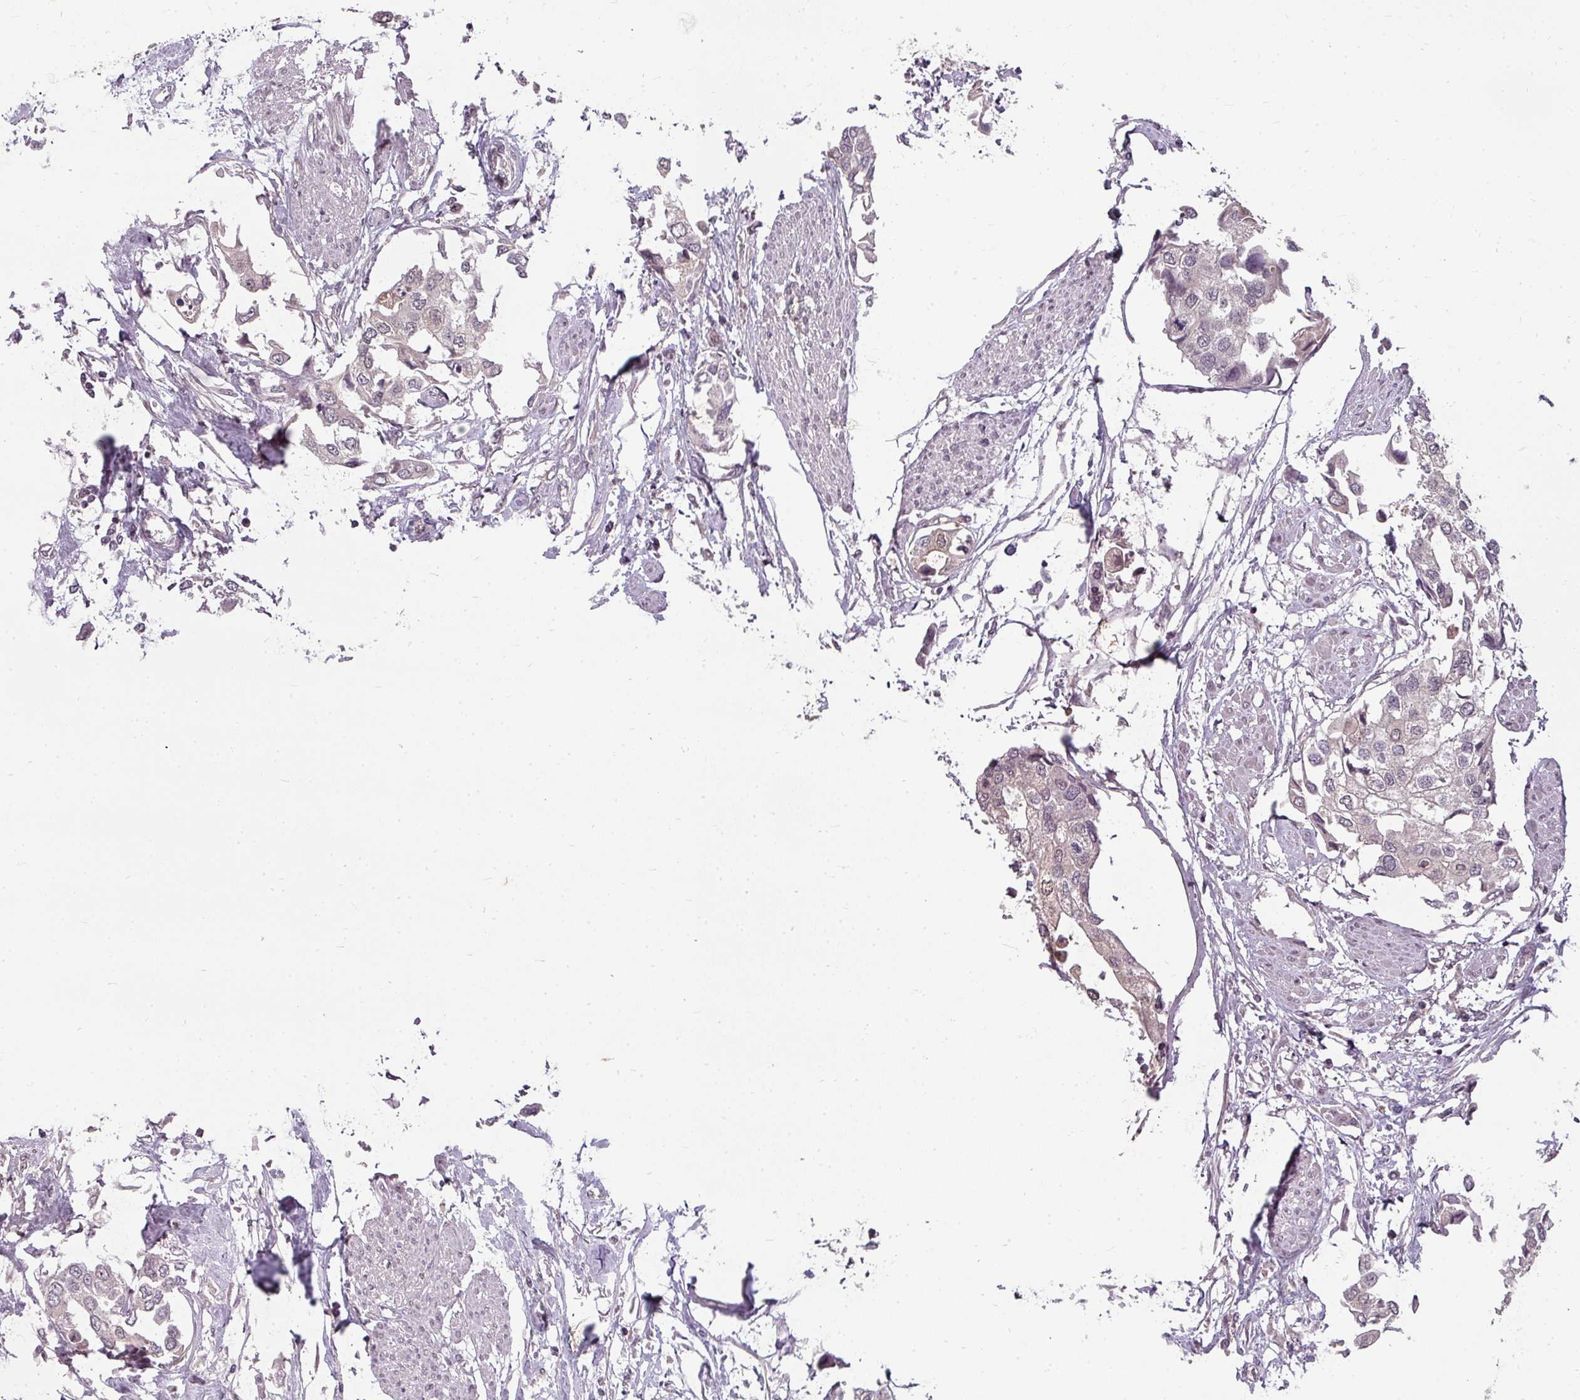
{"staining": {"intensity": "negative", "quantity": "none", "location": "none"}, "tissue": "urothelial cancer", "cell_type": "Tumor cells", "image_type": "cancer", "snomed": [{"axis": "morphology", "description": "Urothelial carcinoma, High grade"}, {"axis": "topography", "description": "Urinary bladder"}], "caption": "A photomicrograph of human high-grade urothelial carcinoma is negative for staining in tumor cells.", "gene": "CLIC1", "patient": {"sex": "male", "age": 64}}